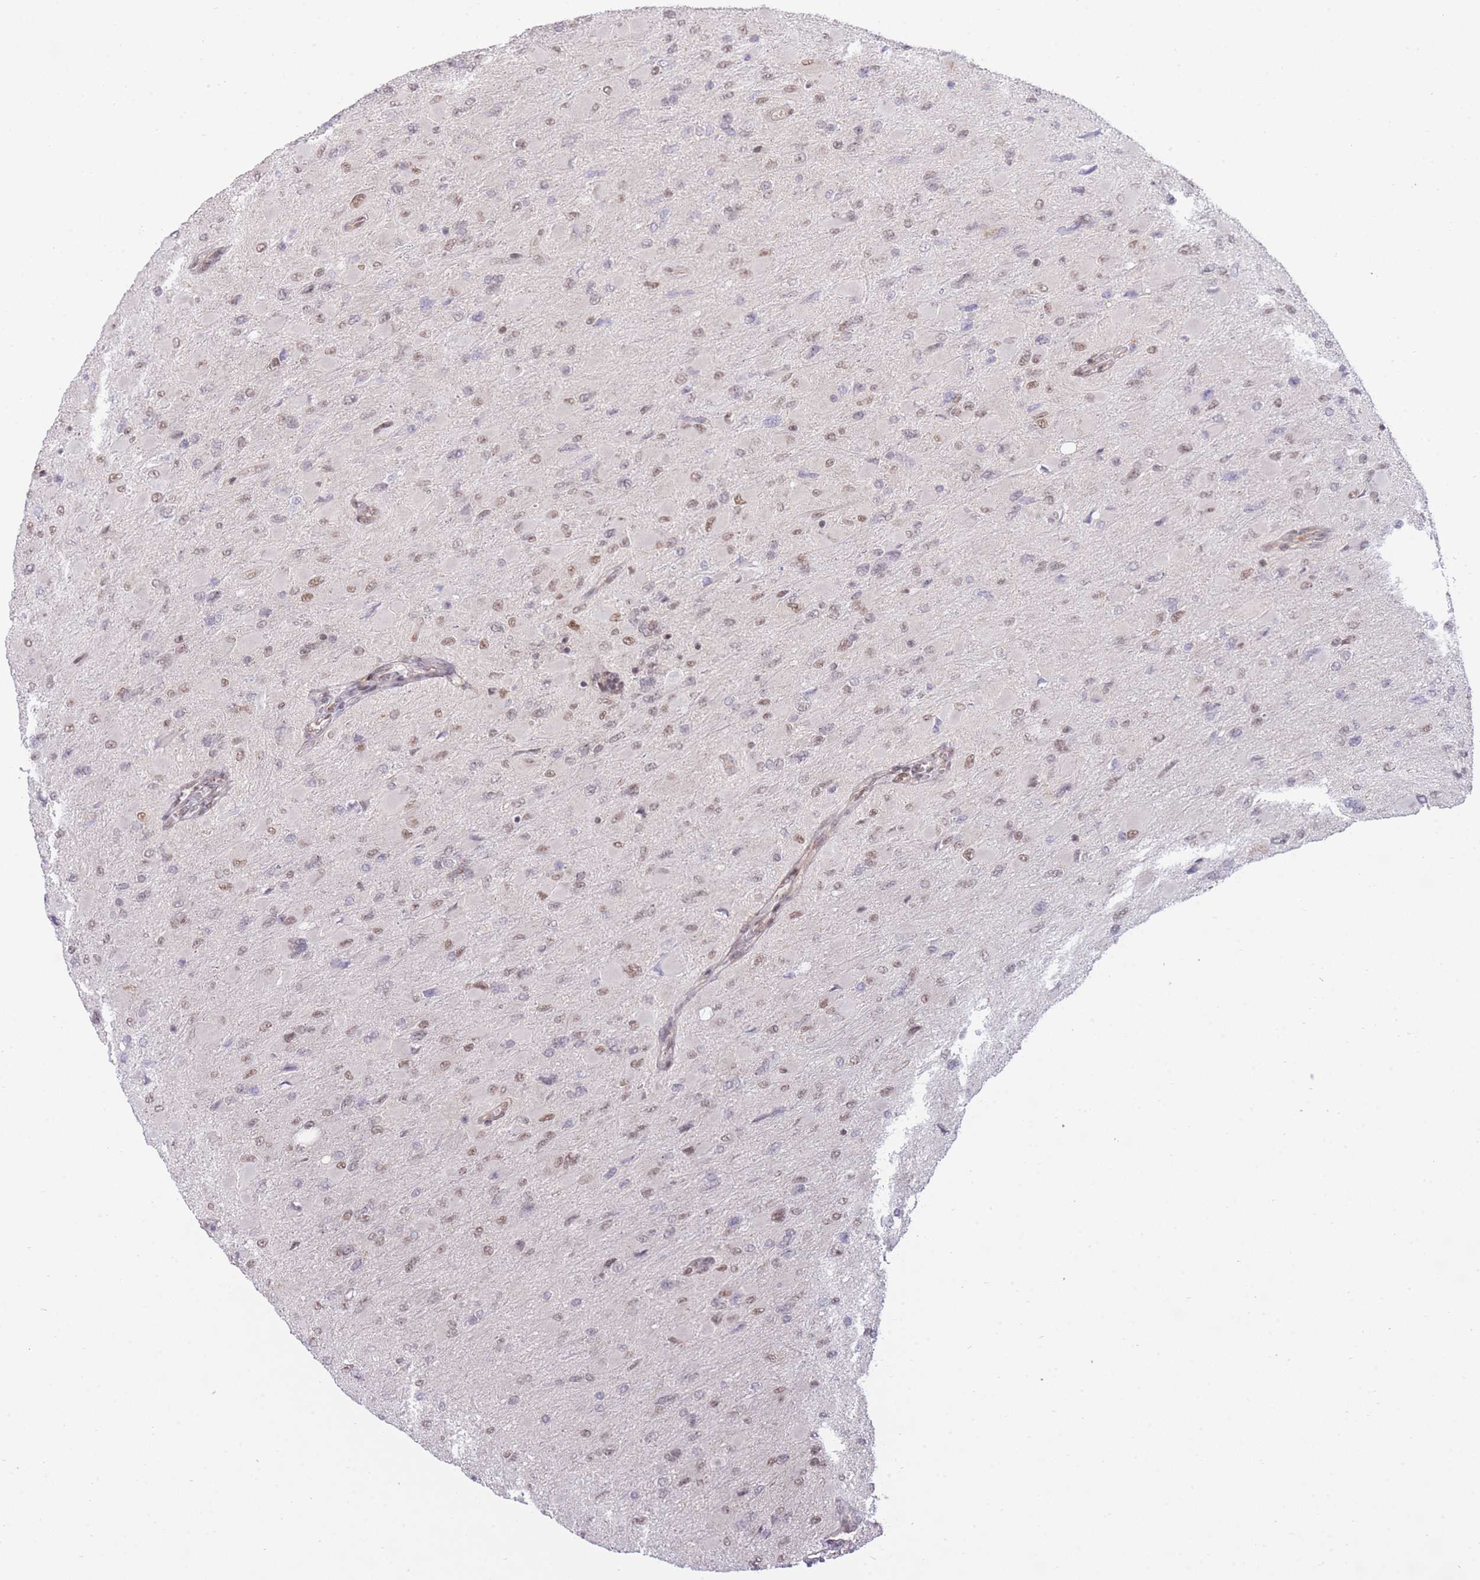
{"staining": {"intensity": "weak", "quantity": "25%-75%", "location": "nuclear"}, "tissue": "glioma", "cell_type": "Tumor cells", "image_type": "cancer", "snomed": [{"axis": "morphology", "description": "Glioma, malignant, High grade"}, {"axis": "topography", "description": "Cerebral cortex"}], "caption": "DAB immunohistochemical staining of human malignant glioma (high-grade) demonstrates weak nuclear protein expression in about 25%-75% of tumor cells. (DAB IHC with brightfield microscopy, high magnification).", "gene": "CARD8", "patient": {"sex": "female", "age": 36}}